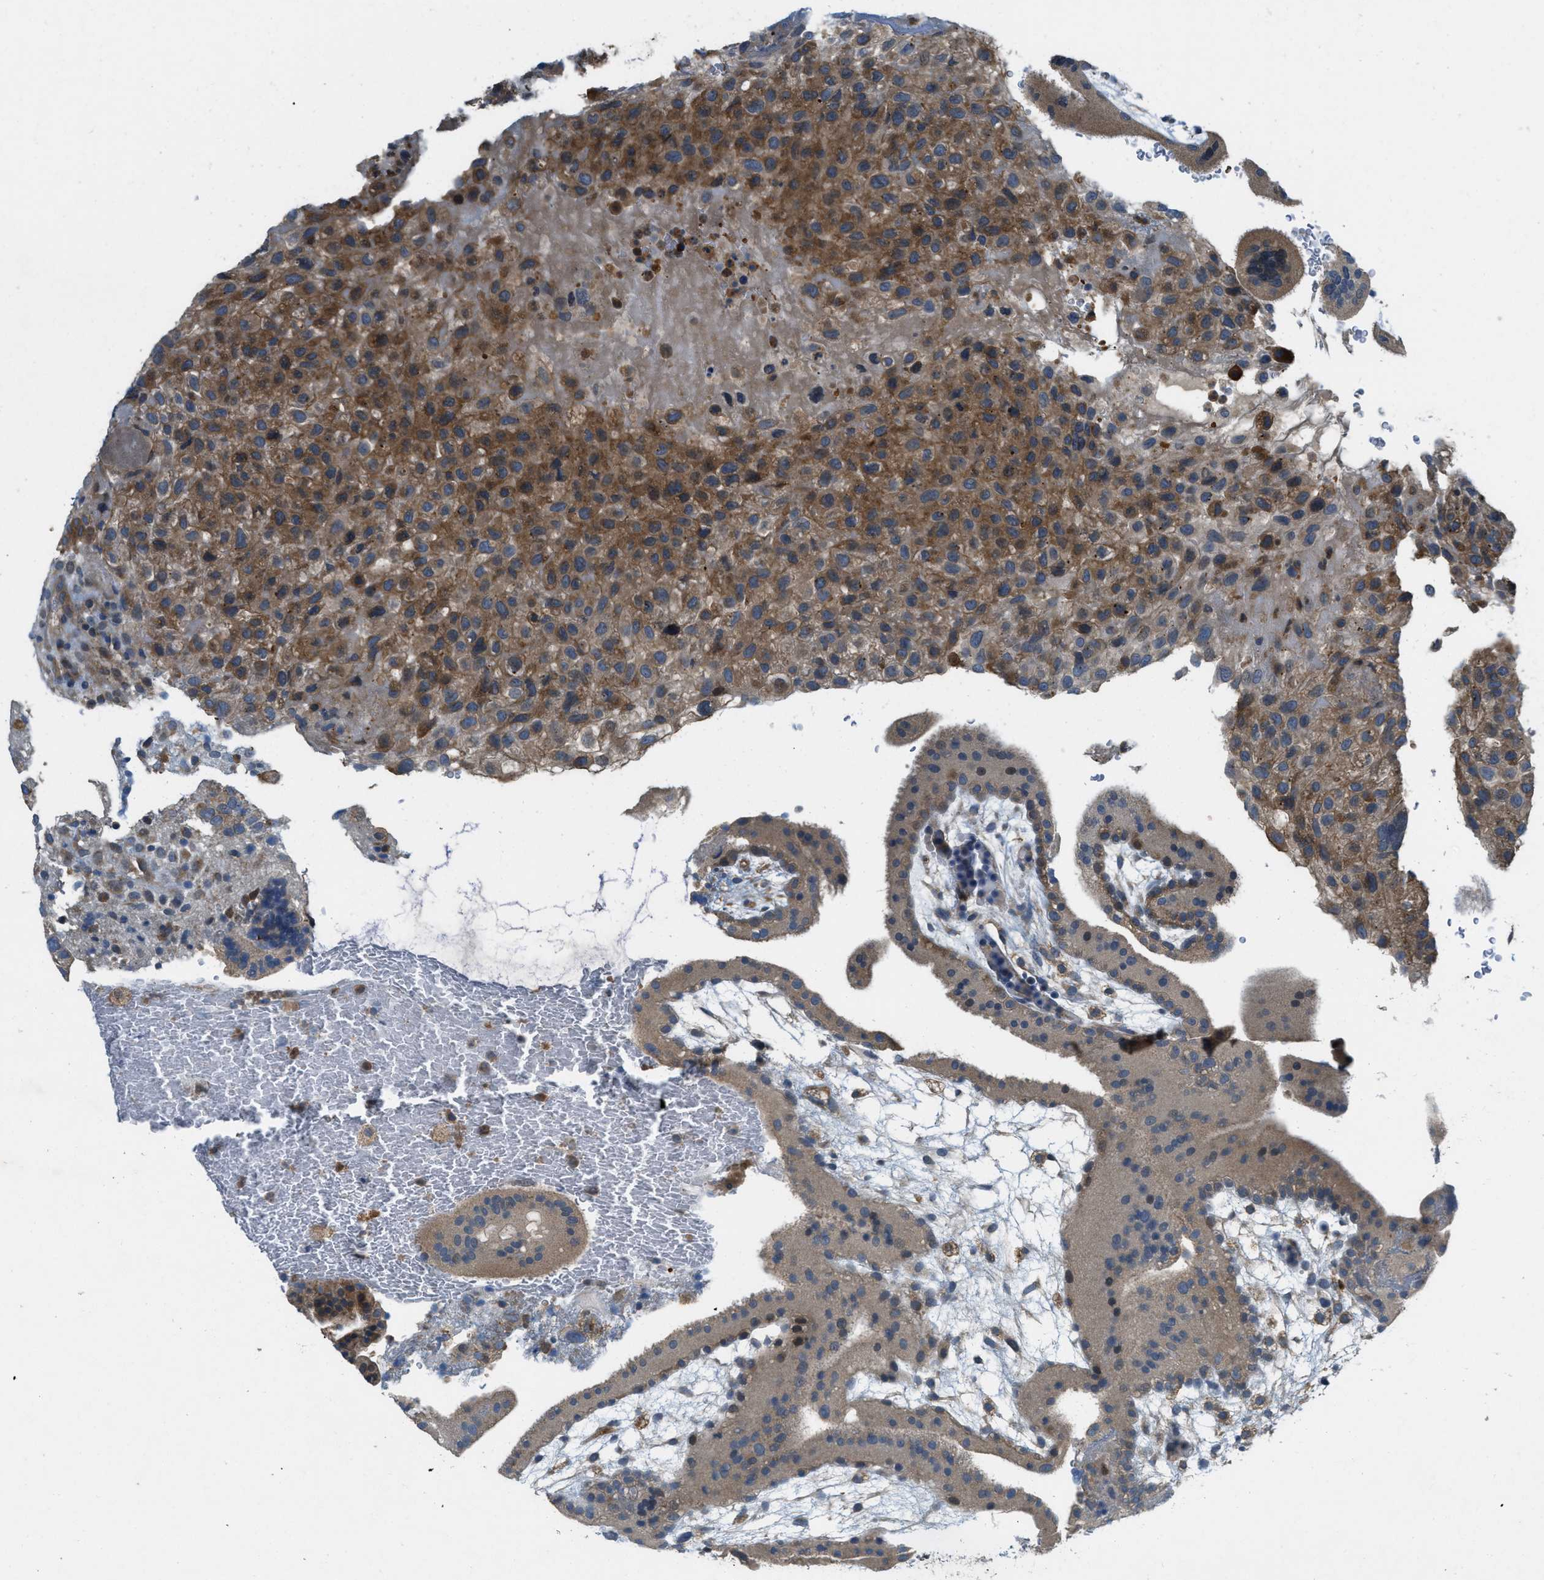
{"staining": {"intensity": "moderate", "quantity": ">75%", "location": "cytoplasmic/membranous"}, "tissue": "placenta", "cell_type": "Decidual cells", "image_type": "normal", "snomed": [{"axis": "morphology", "description": "Normal tissue, NOS"}, {"axis": "topography", "description": "Placenta"}], "caption": "Immunohistochemistry of unremarkable placenta shows medium levels of moderate cytoplasmic/membranous expression in approximately >75% of decidual cells.", "gene": "ADCY6", "patient": {"sex": "female", "age": 19}}